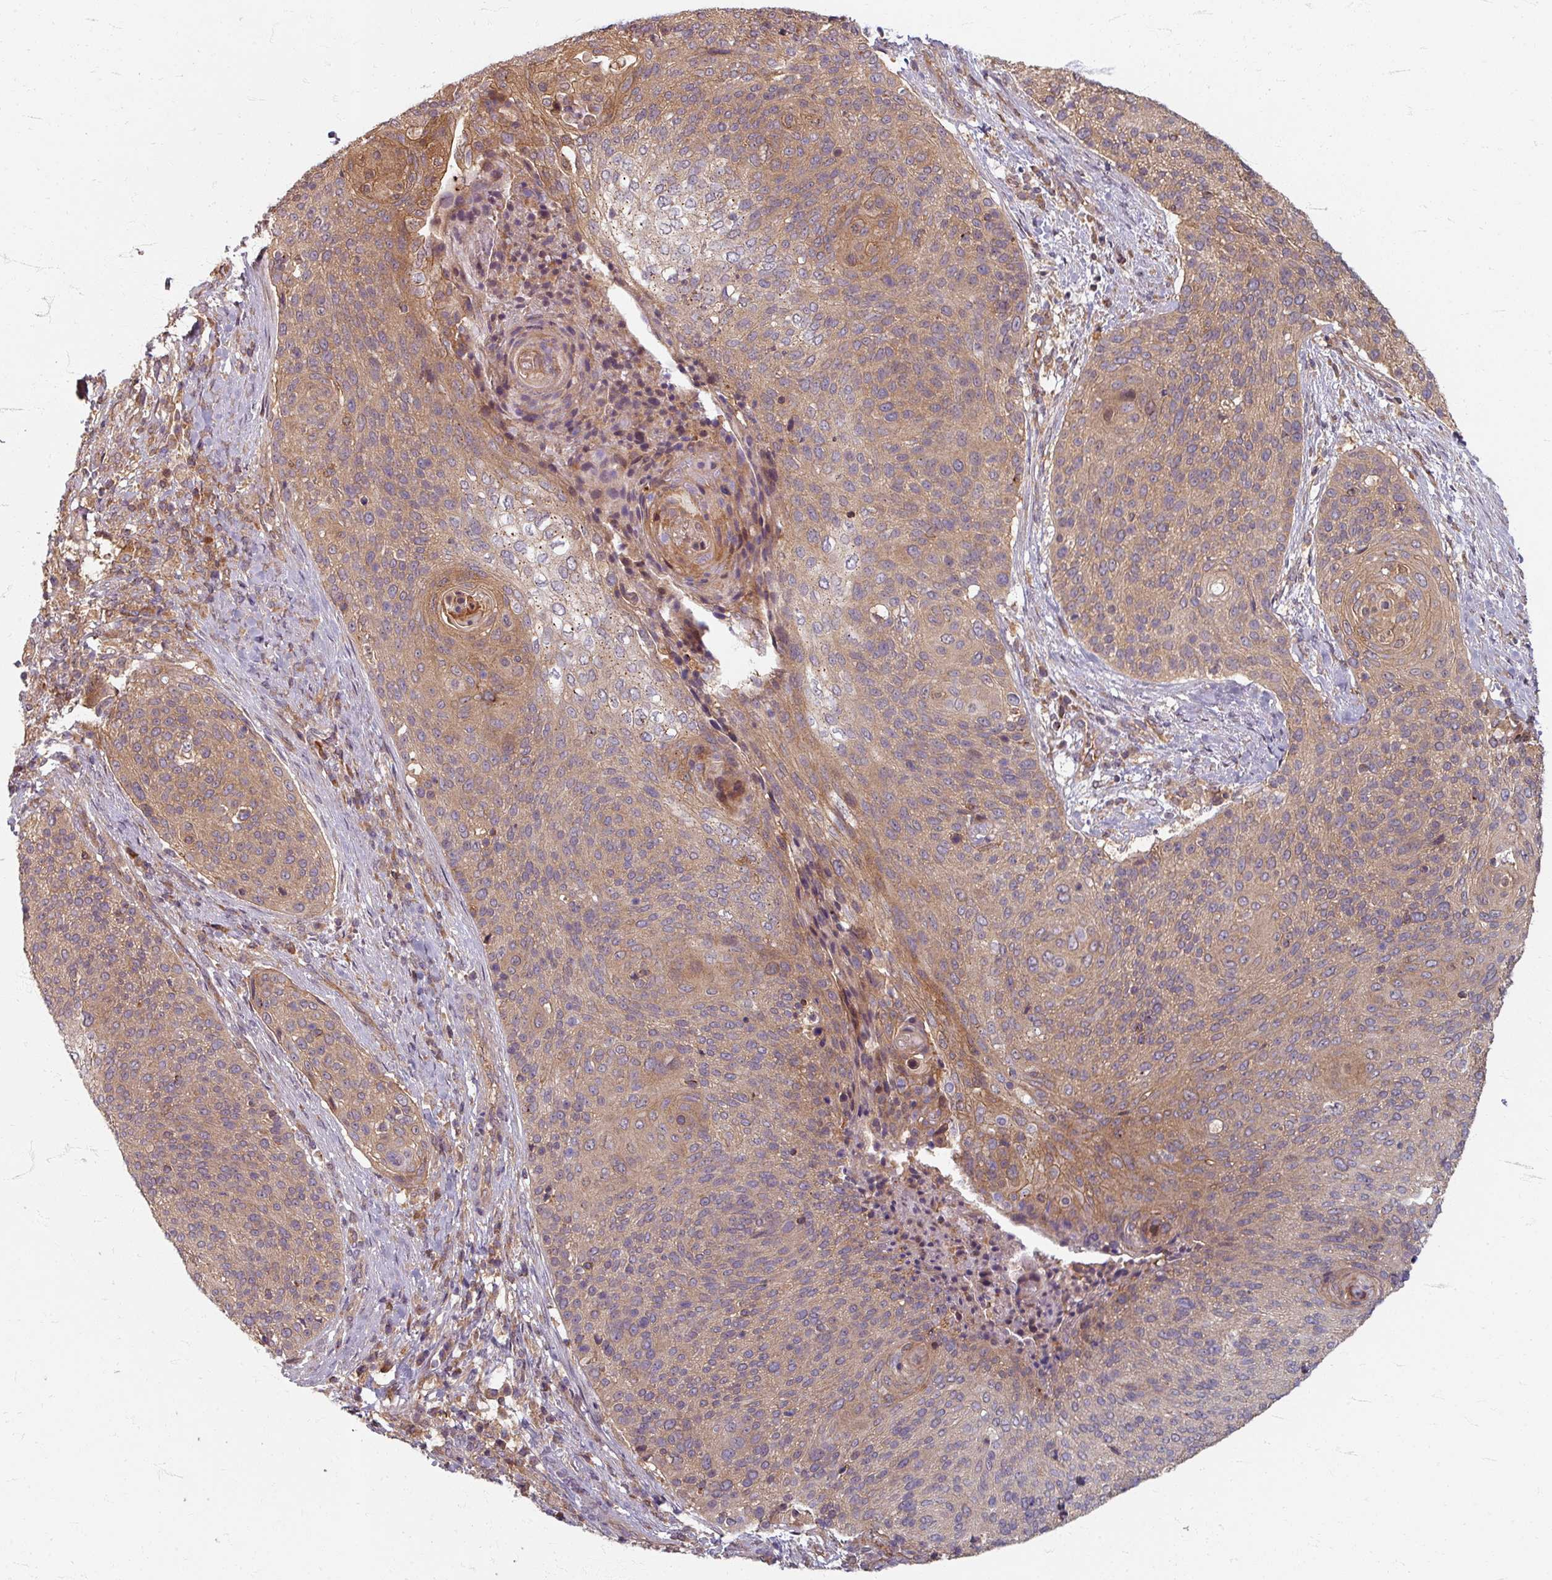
{"staining": {"intensity": "moderate", "quantity": "25%-75%", "location": "cytoplasmic/membranous"}, "tissue": "cervical cancer", "cell_type": "Tumor cells", "image_type": "cancer", "snomed": [{"axis": "morphology", "description": "Squamous cell carcinoma, NOS"}, {"axis": "topography", "description": "Cervix"}], "caption": "This photomicrograph shows IHC staining of squamous cell carcinoma (cervical), with medium moderate cytoplasmic/membranous expression in about 25%-75% of tumor cells.", "gene": "STAM", "patient": {"sex": "female", "age": 31}}